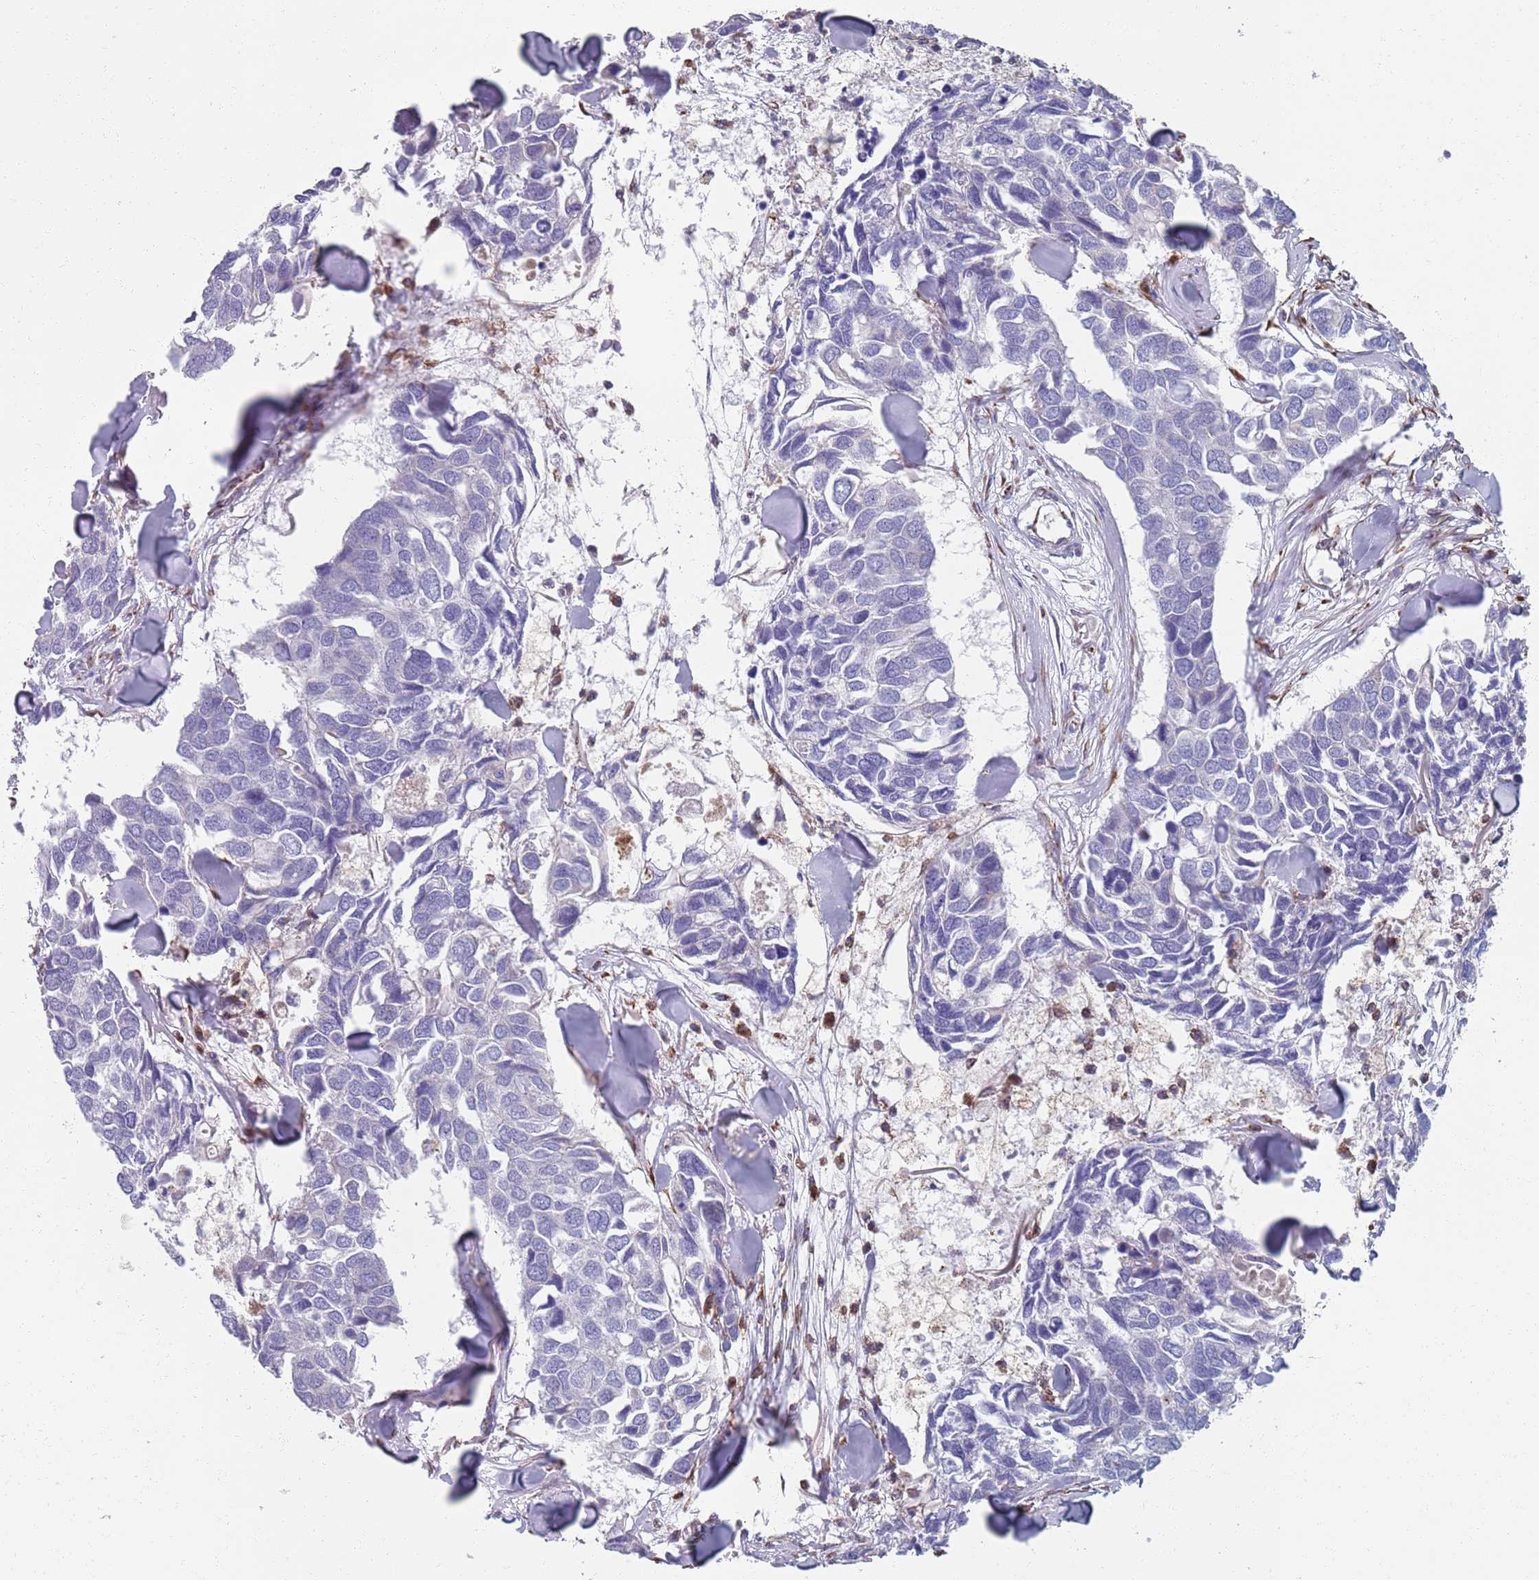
{"staining": {"intensity": "negative", "quantity": "none", "location": "none"}, "tissue": "breast cancer", "cell_type": "Tumor cells", "image_type": "cancer", "snomed": [{"axis": "morphology", "description": "Duct carcinoma"}, {"axis": "topography", "description": "Breast"}], "caption": "Immunohistochemical staining of breast infiltrating ductal carcinoma displays no significant staining in tumor cells. (DAB immunohistochemistry (IHC) with hematoxylin counter stain).", "gene": "PLOD1", "patient": {"sex": "female", "age": 83}}